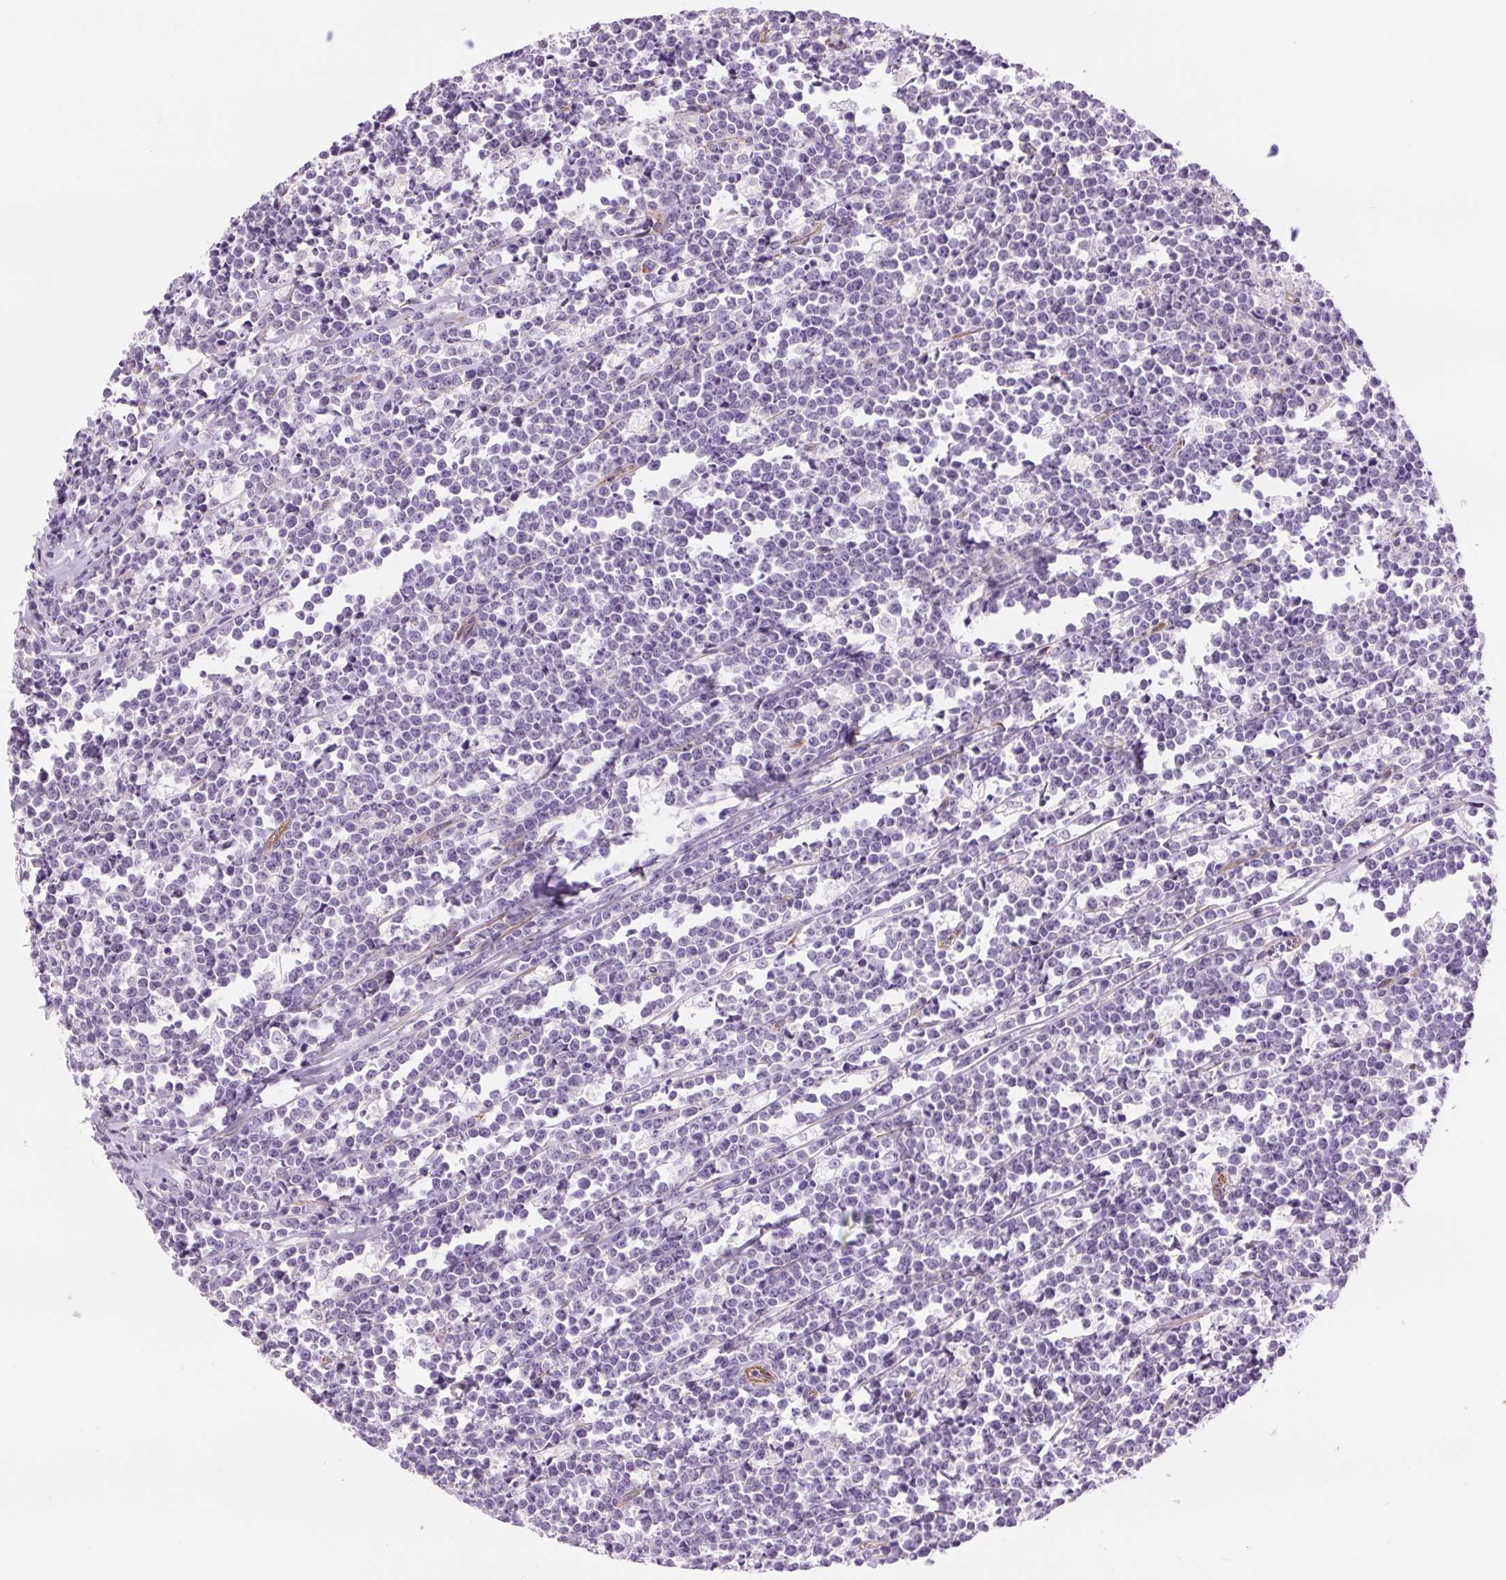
{"staining": {"intensity": "negative", "quantity": "none", "location": "none"}, "tissue": "lymphoma", "cell_type": "Tumor cells", "image_type": "cancer", "snomed": [{"axis": "morphology", "description": "Malignant lymphoma, non-Hodgkin's type, High grade"}, {"axis": "topography", "description": "Small intestine"}], "caption": "Immunohistochemistry (IHC) micrograph of high-grade malignant lymphoma, non-Hodgkin's type stained for a protein (brown), which displays no positivity in tumor cells.", "gene": "DIXDC1", "patient": {"sex": "female", "age": 56}}